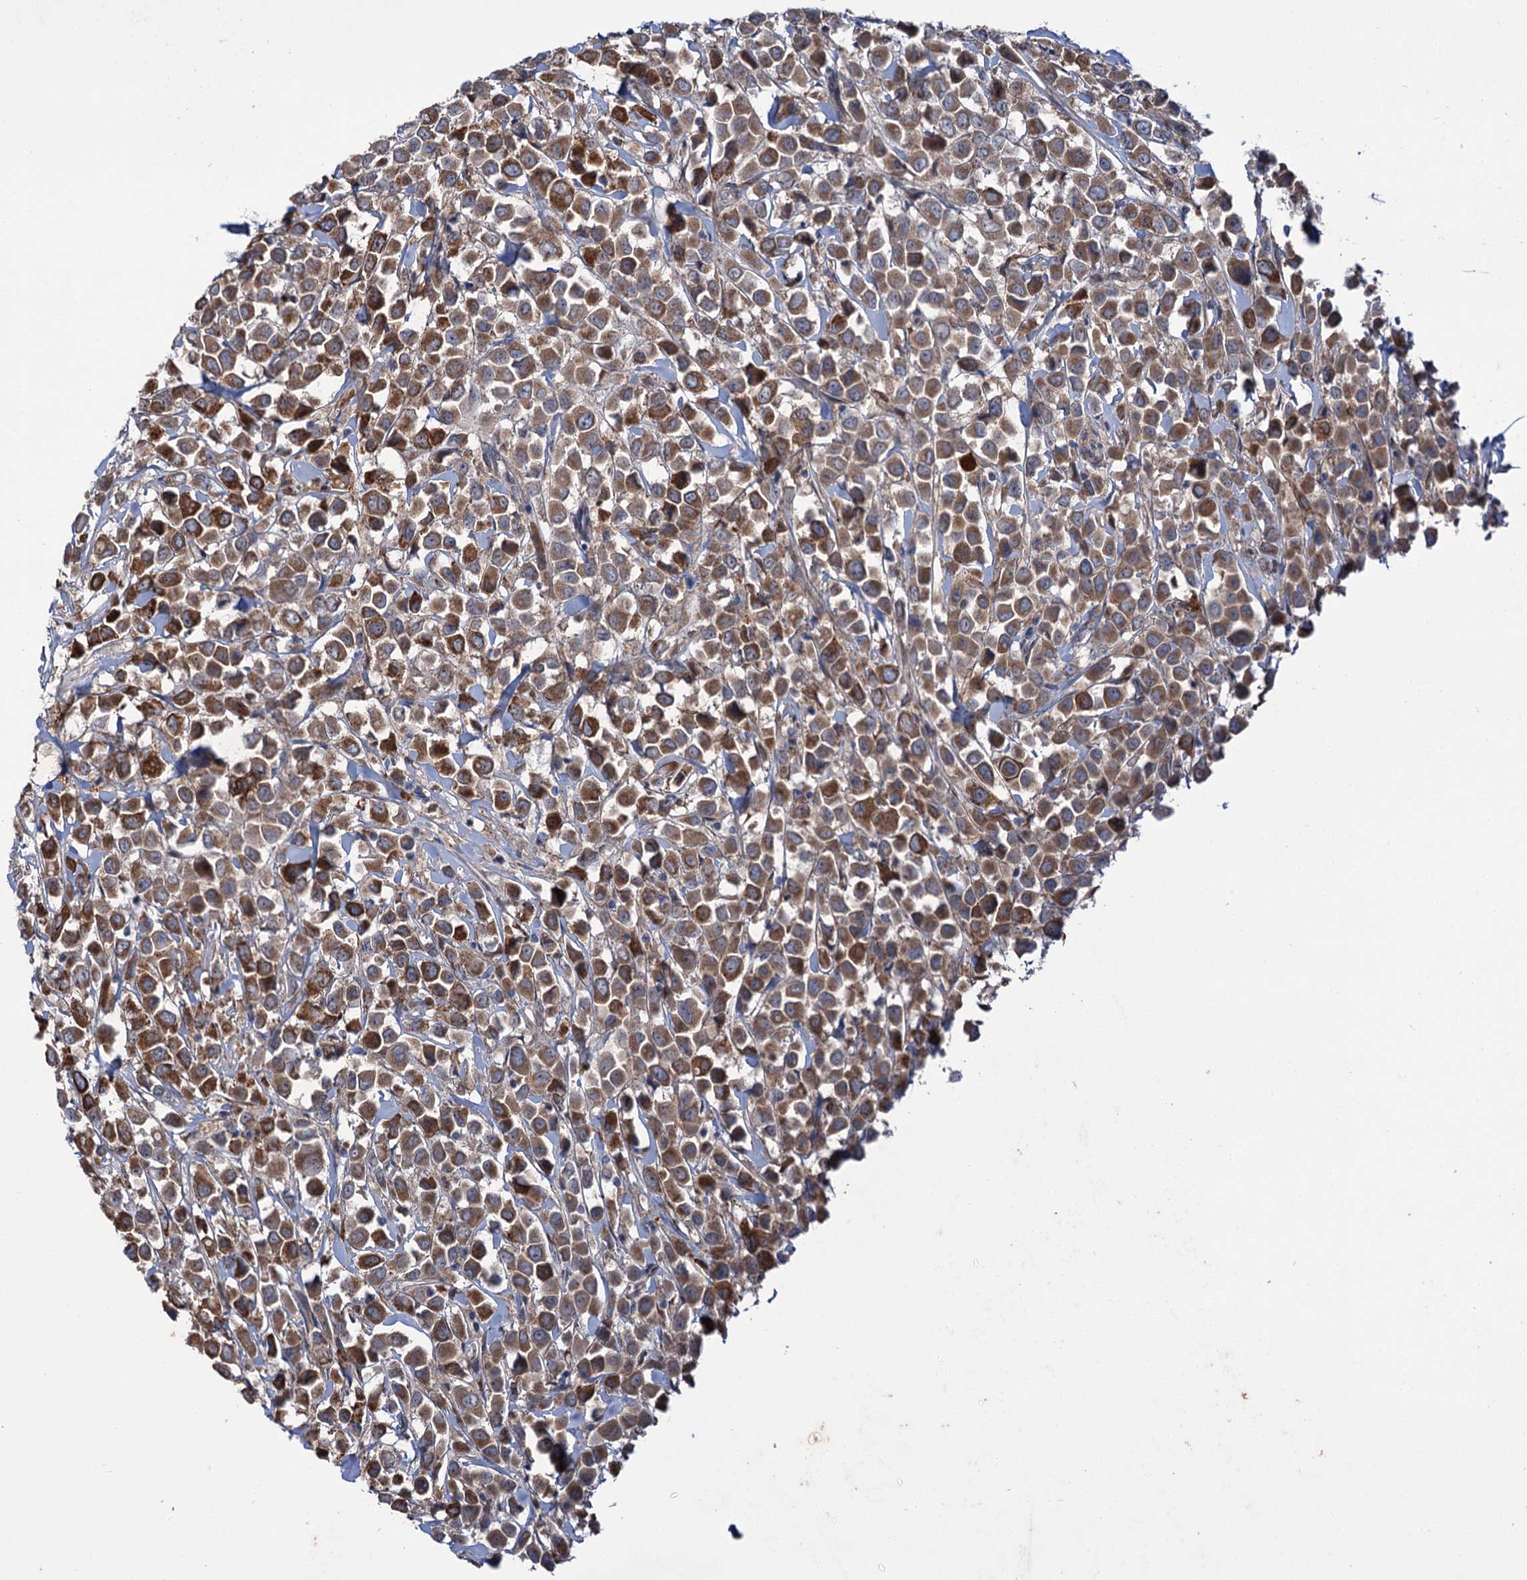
{"staining": {"intensity": "moderate", "quantity": ">75%", "location": "cytoplasmic/membranous"}, "tissue": "breast cancer", "cell_type": "Tumor cells", "image_type": "cancer", "snomed": [{"axis": "morphology", "description": "Duct carcinoma"}, {"axis": "topography", "description": "Breast"}], "caption": "IHC histopathology image of neoplastic tissue: breast invasive ductal carcinoma stained using immunohistochemistry demonstrates medium levels of moderate protein expression localized specifically in the cytoplasmic/membranous of tumor cells, appearing as a cytoplasmic/membranous brown color.", "gene": "PTPN3", "patient": {"sex": "female", "age": 61}}